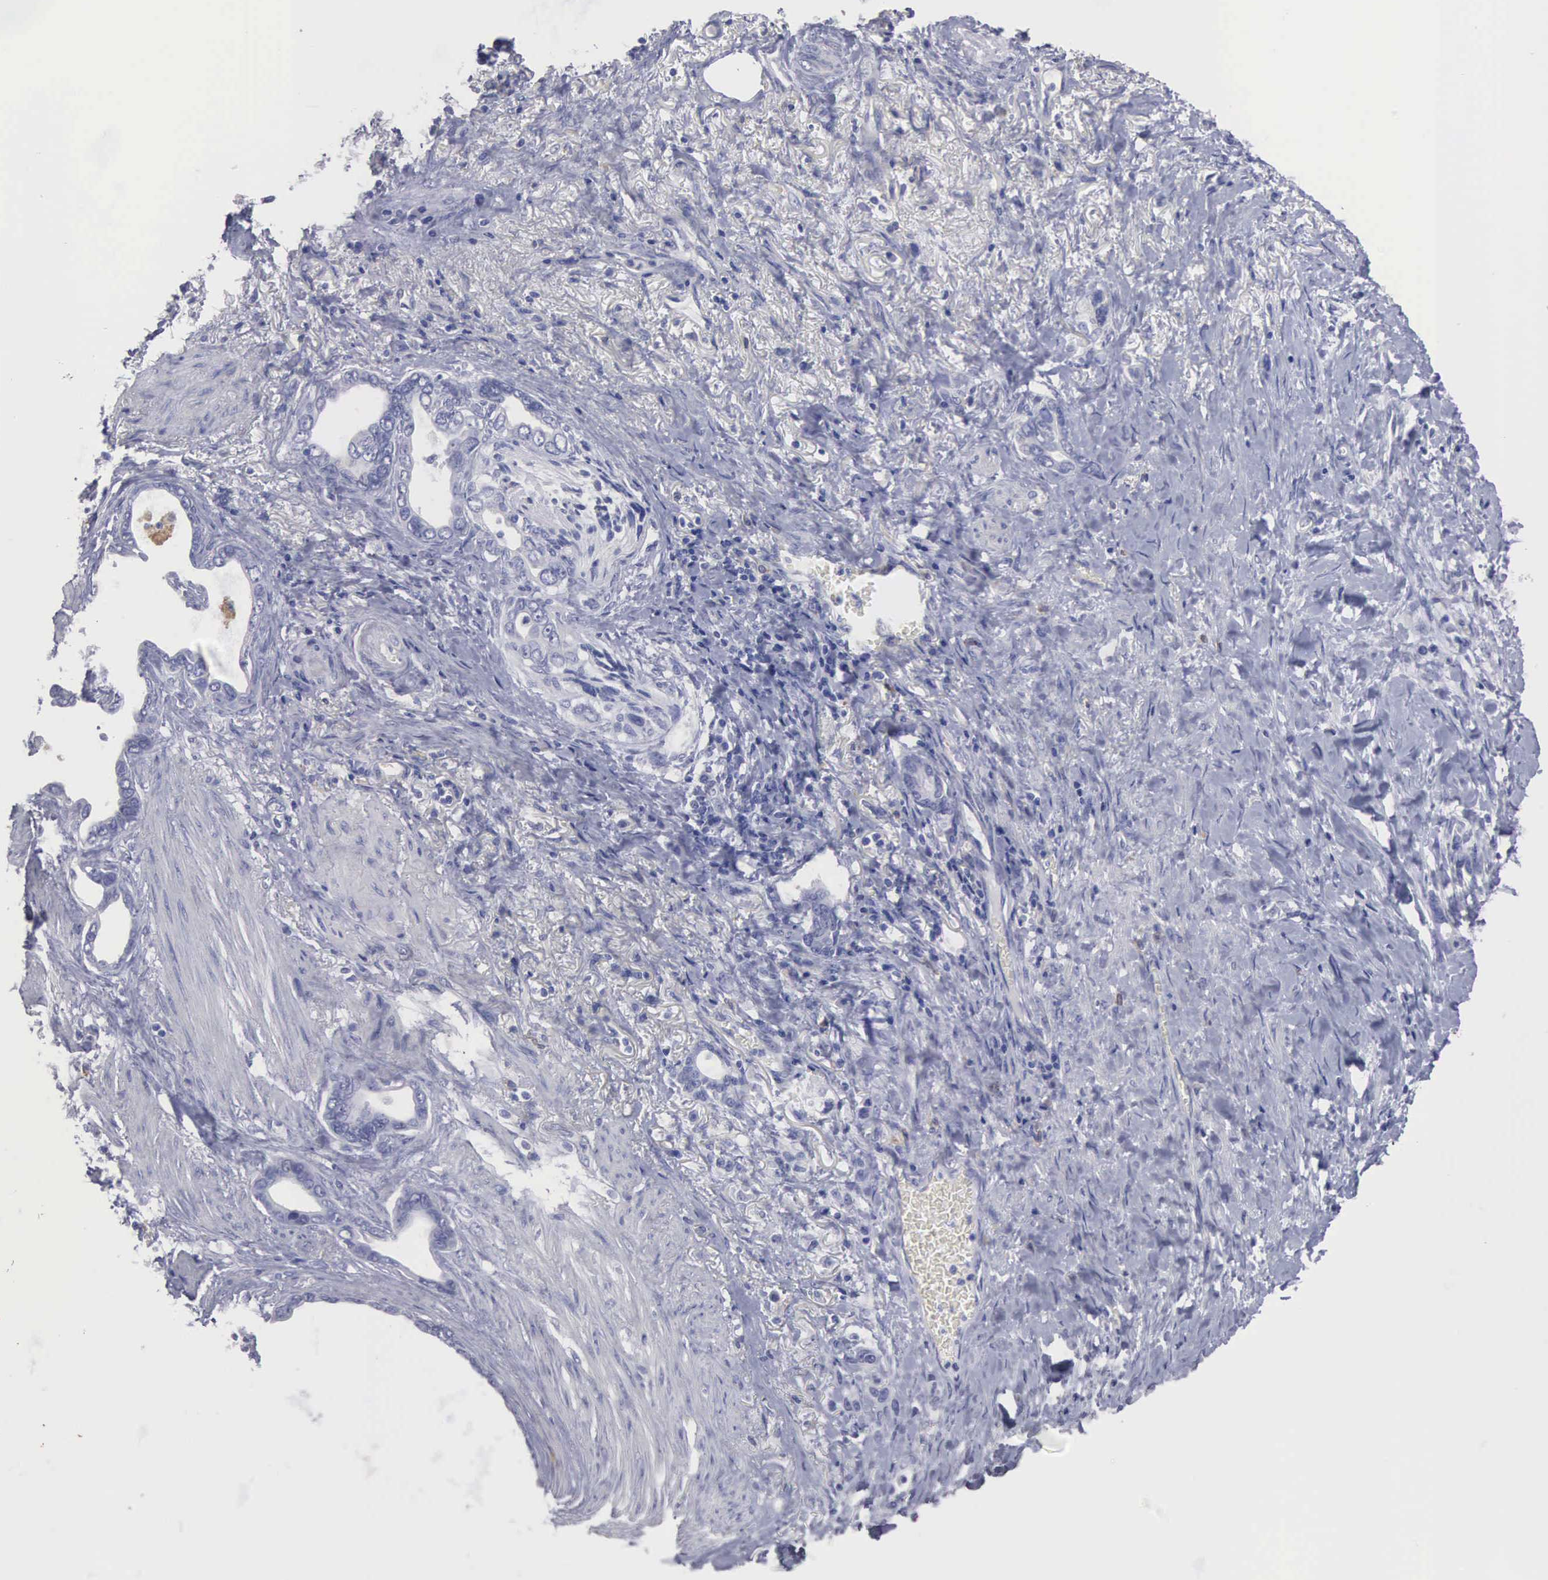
{"staining": {"intensity": "negative", "quantity": "none", "location": "none"}, "tissue": "stomach cancer", "cell_type": "Tumor cells", "image_type": "cancer", "snomed": [{"axis": "morphology", "description": "Adenocarcinoma, NOS"}, {"axis": "topography", "description": "Stomach"}], "caption": "Immunohistochemistry (IHC) of stomach cancer demonstrates no expression in tumor cells.", "gene": "LIN52", "patient": {"sex": "male", "age": 78}}